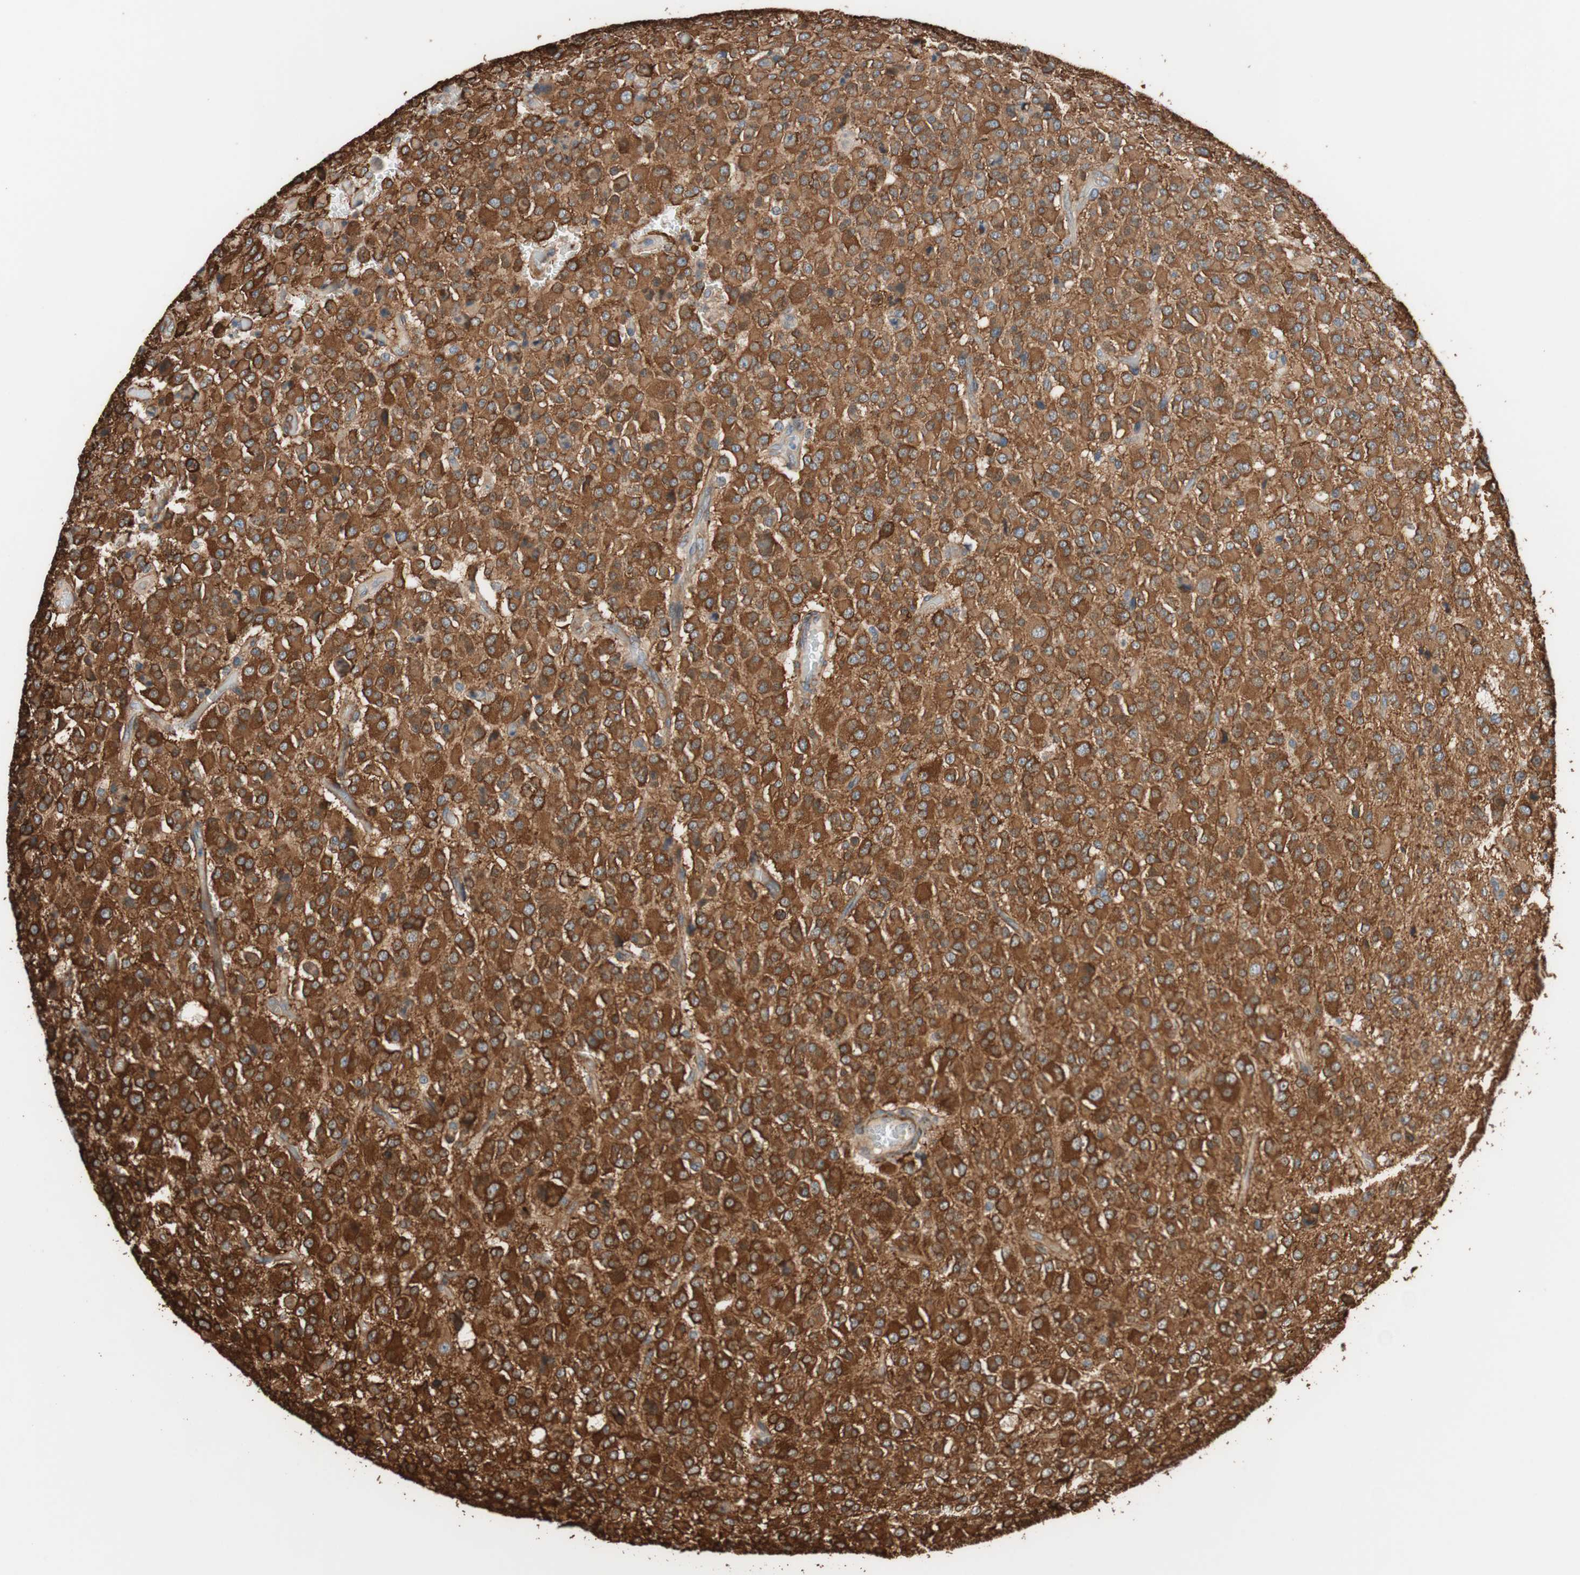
{"staining": {"intensity": "strong", "quantity": ">75%", "location": "cytoplasmic/membranous"}, "tissue": "glioma", "cell_type": "Tumor cells", "image_type": "cancer", "snomed": [{"axis": "morphology", "description": "Glioma, malignant, High grade"}, {"axis": "topography", "description": "pancreas cauda"}], "caption": "Human glioma stained with a protein marker shows strong staining in tumor cells.", "gene": "GPSM2", "patient": {"sex": "male", "age": 60}}